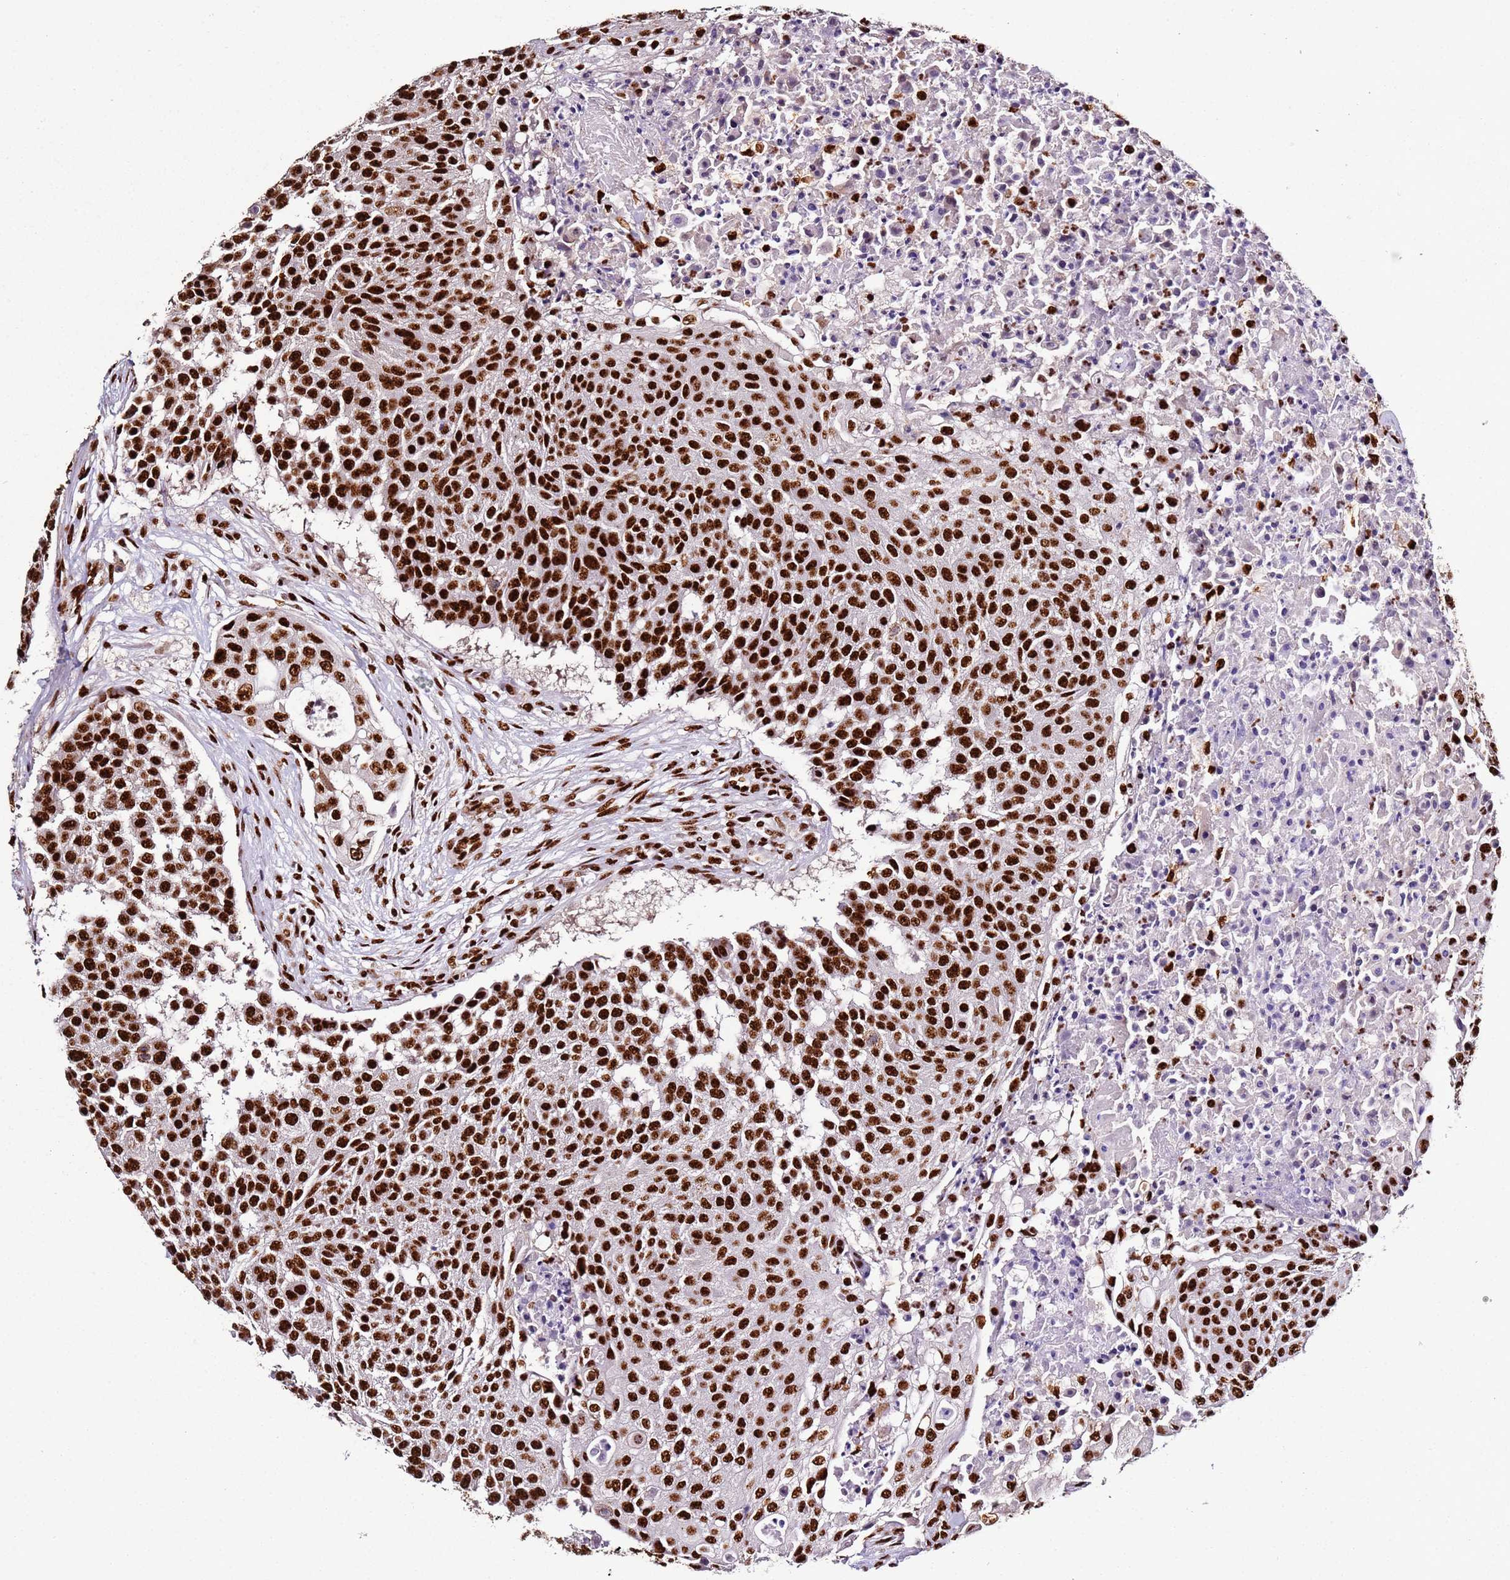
{"staining": {"intensity": "strong", "quantity": ">75%", "location": "nuclear"}, "tissue": "urothelial cancer", "cell_type": "Tumor cells", "image_type": "cancer", "snomed": [{"axis": "morphology", "description": "Urothelial carcinoma, High grade"}, {"axis": "topography", "description": "Urinary bladder"}], "caption": "High-power microscopy captured an immunohistochemistry photomicrograph of urothelial carcinoma (high-grade), revealing strong nuclear positivity in approximately >75% of tumor cells. Using DAB (3,3'-diaminobenzidine) (brown) and hematoxylin (blue) stains, captured at high magnification using brightfield microscopy.", "gene": "C6orf226", "patient": {"sex": "female", "age": 63}}